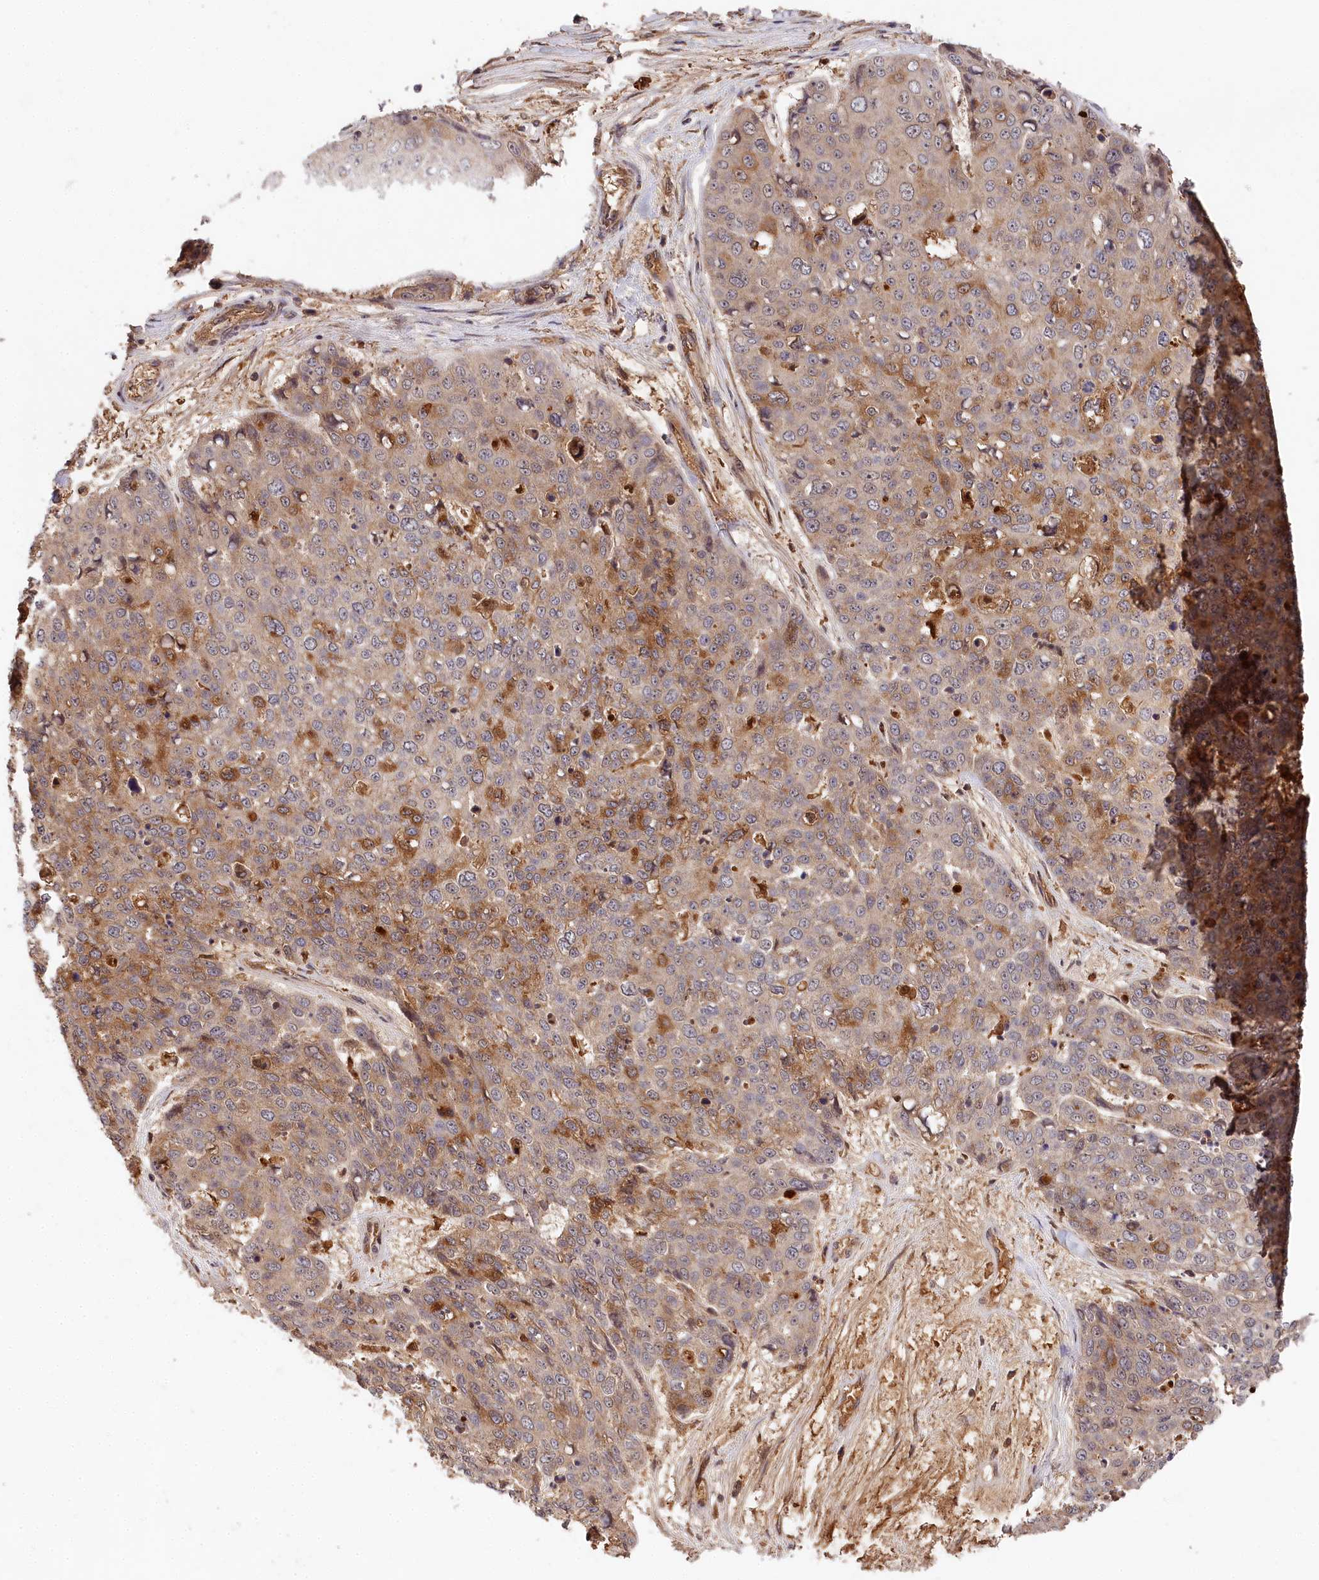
{"staining": {"intensity": "moderate", "quantity": "25%-75%", "location": "cytoplasmic/membranous"}, "tissue": "skin cancer", "cell_type": "Tumor cells", "image_type": "cancer", "snomed": [{"axis": "morphology", "description": "Squamous cell carcinoma, NOS"}, {"axis": "topography", "description": "Skin"}], "caption": "Immunohistochemical staining of skin squamous cell carcinoma shows medium levels of moderate cytoplasmic/membranous expression in approximately 25%-75% of tumor cells.", "gene": "MCF2L2", "patient": {"sex": "male", "age": 71}}